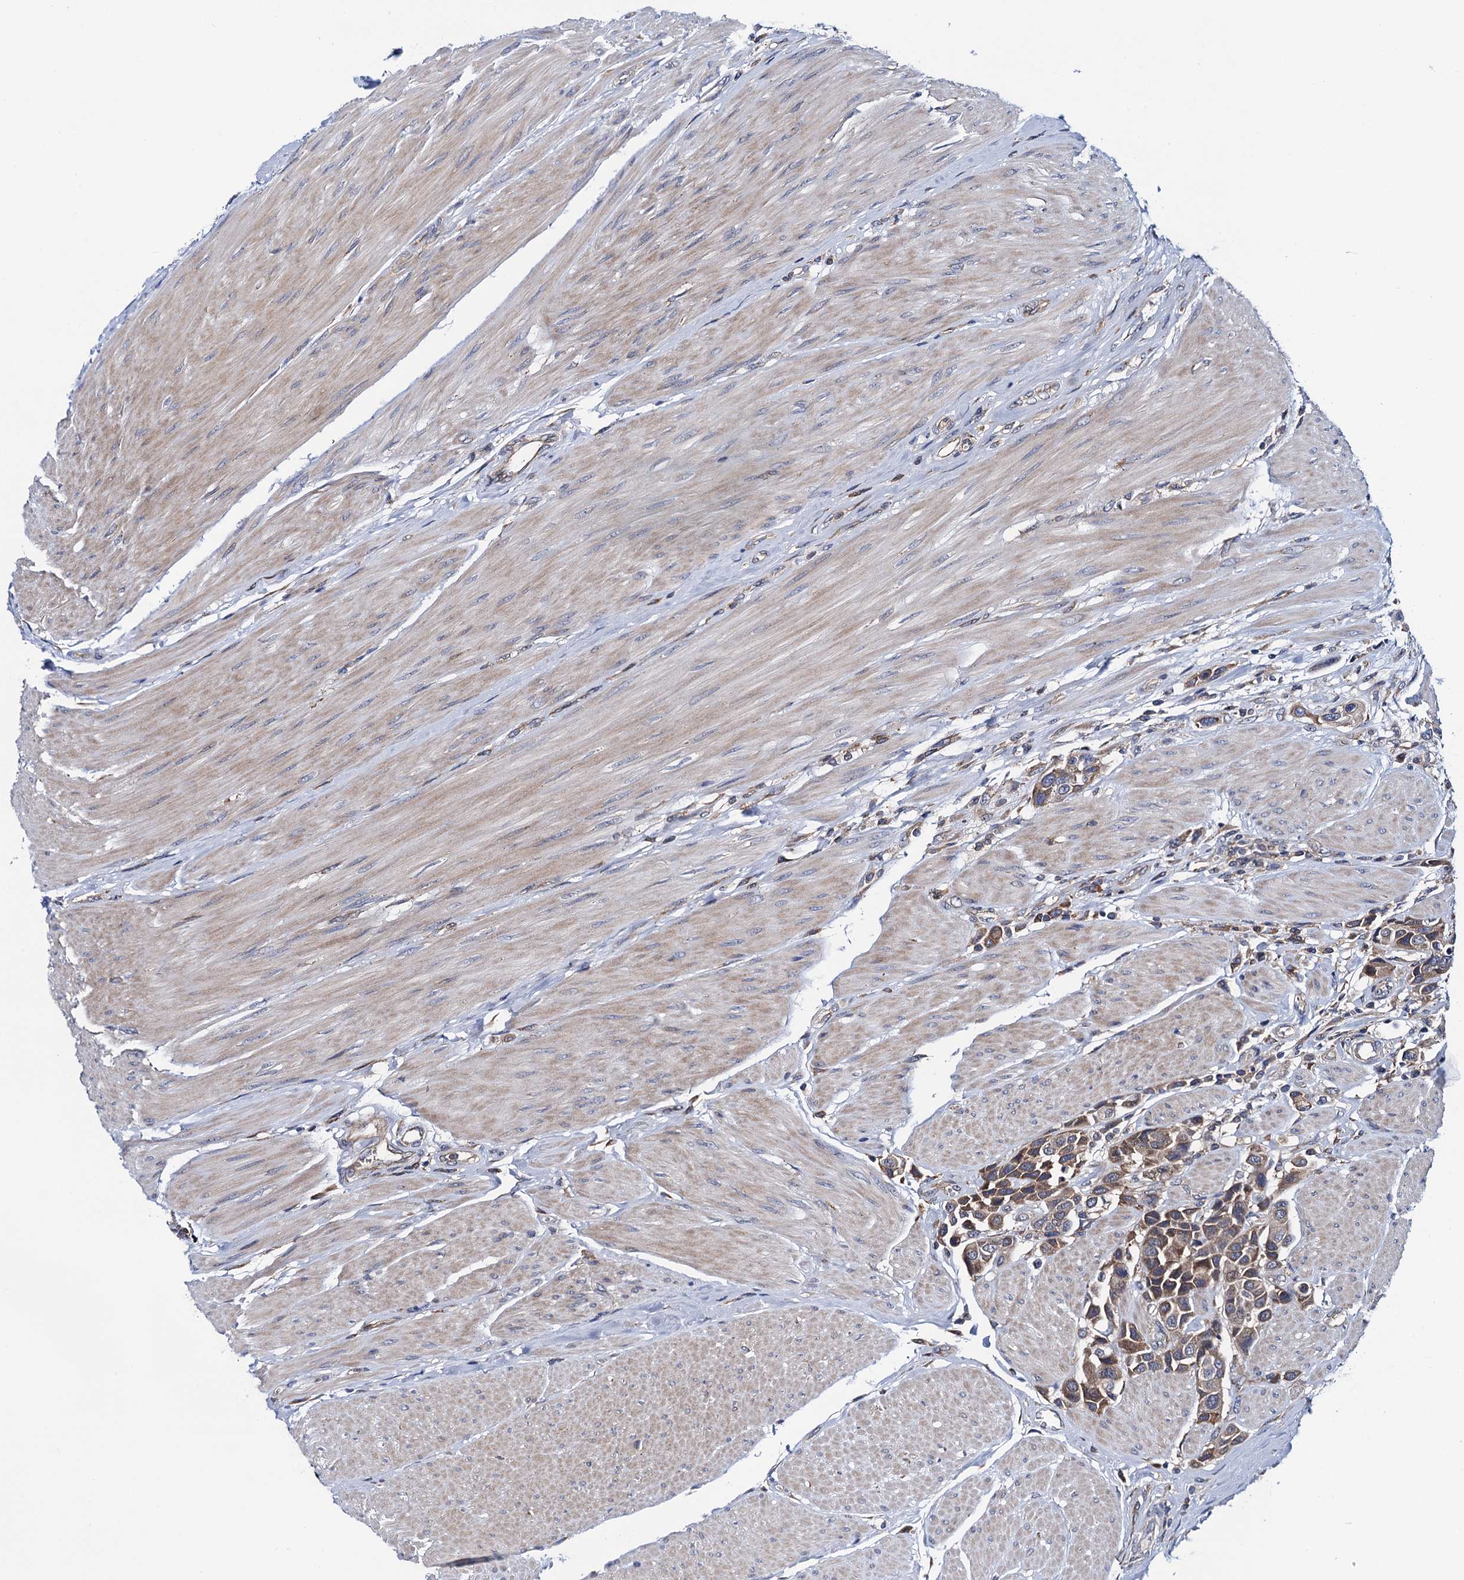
{"staining": {"intensity": "moderate", "quantity": ">75%", "location": "cytoplasmic/membranous"}, "tissue": "urothelial cancer", "cell_type": "Tumor cells", "image_type": "cancer", "snomed": [{"axis": "morphology", "description": "Urothelial carcinoma, High grade"}, {"axis": "topography", "description": "Urinary bladder"}], "caption": "High-grade urothelial carcinoma stained with a protein marker displays moderate staining in tumor cells.", "gene": "PGLS", "patient": {"sex": "male", "age": 50}}